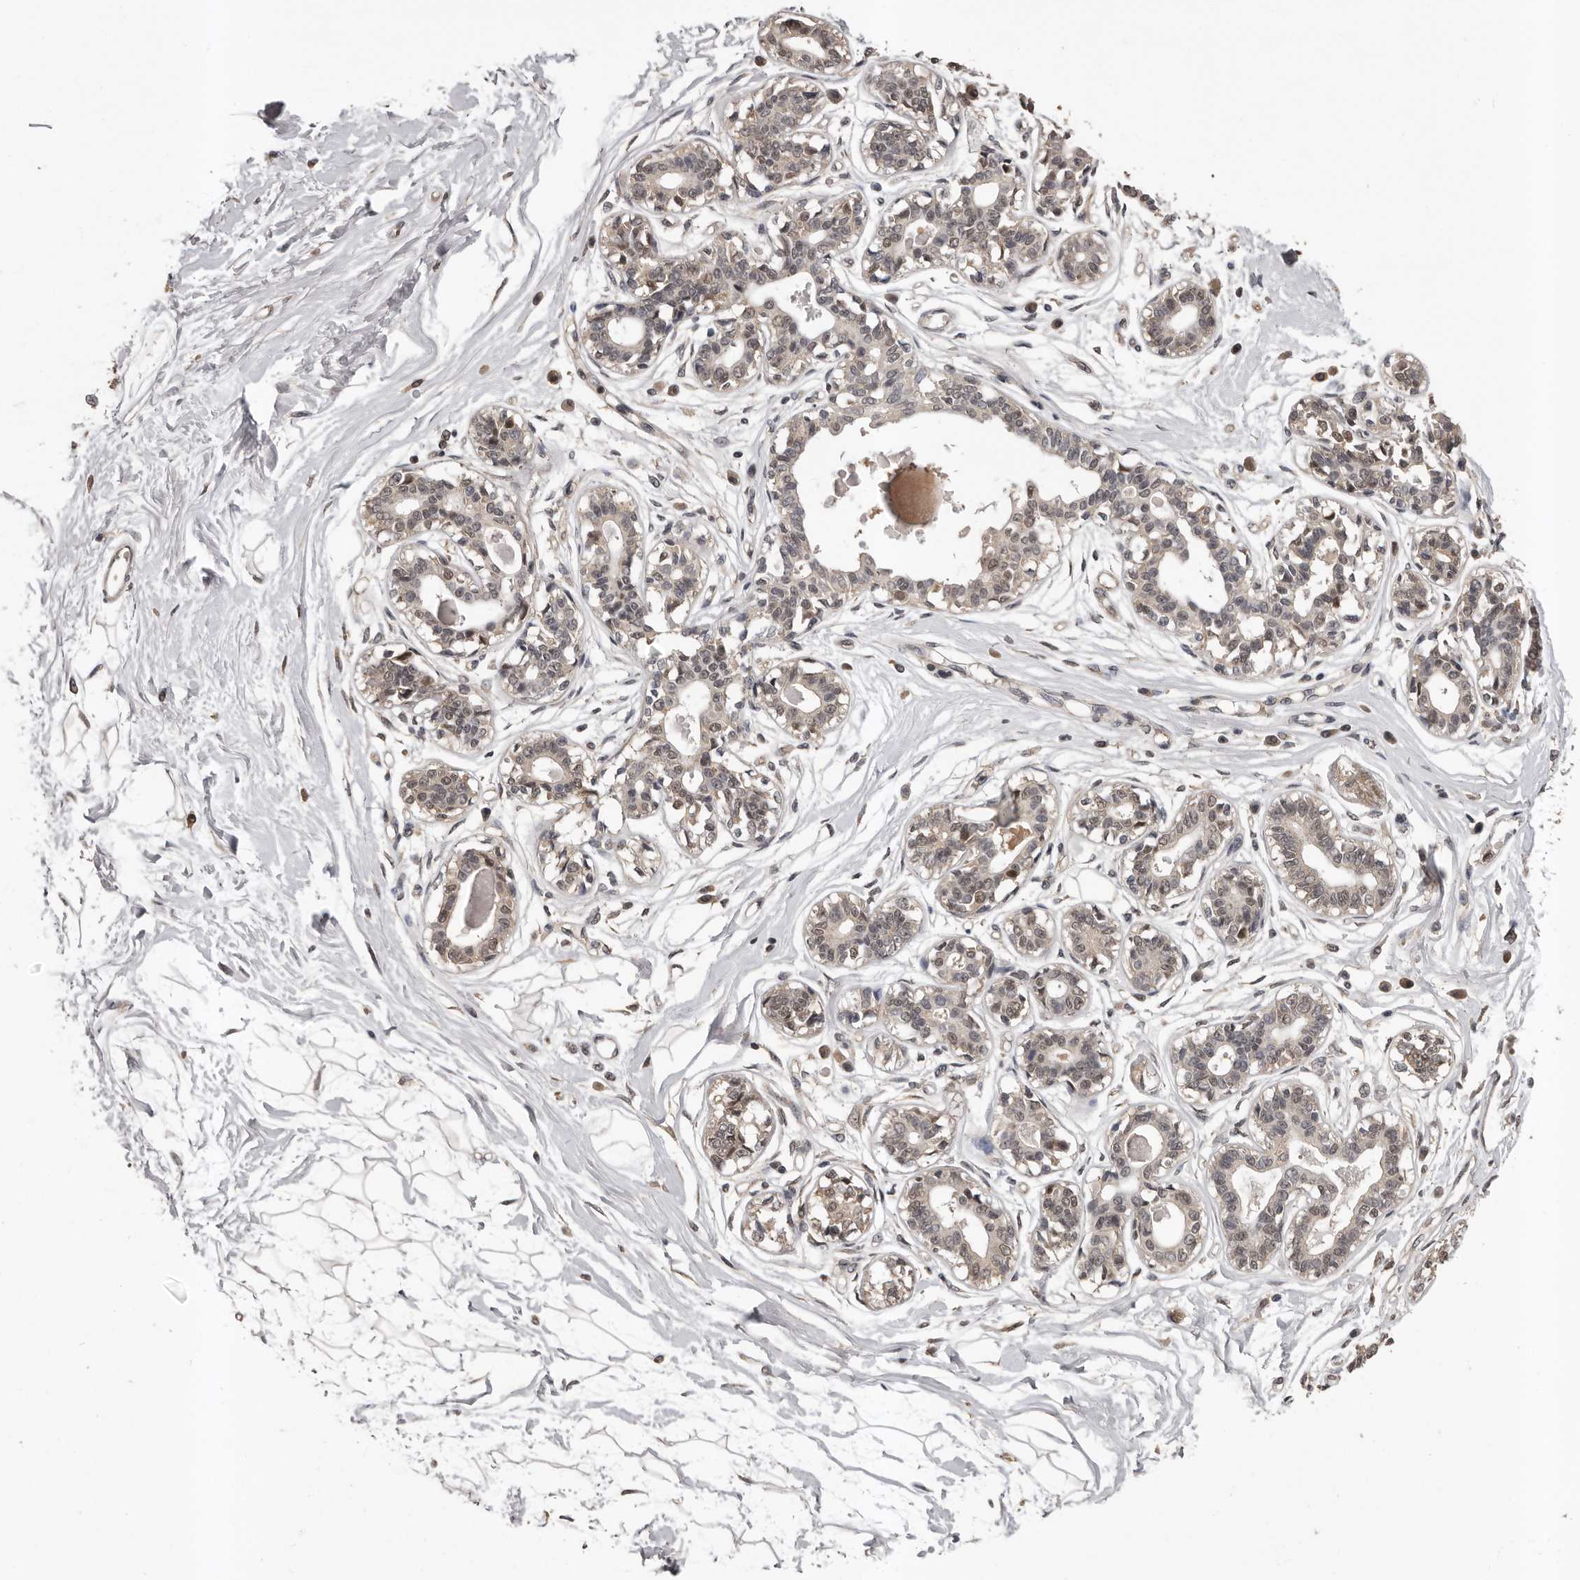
{"staining": {"intensity": "negative", "quantity": "none", "location": "none"}, "tissue": "breast", "cell_type": "Adipocytes", "image_type": "normal", "snomed": [{"axis": "morphology", "description": "Normal tissue, NOS"}, {"axis": "topography", "description": "Breast"}], "caption": "Micrograph shows no protein staining in adipocytes of unremarkable breast.", "gene": "VPS37A", "patient": {"sex": "female", "age": 45}}